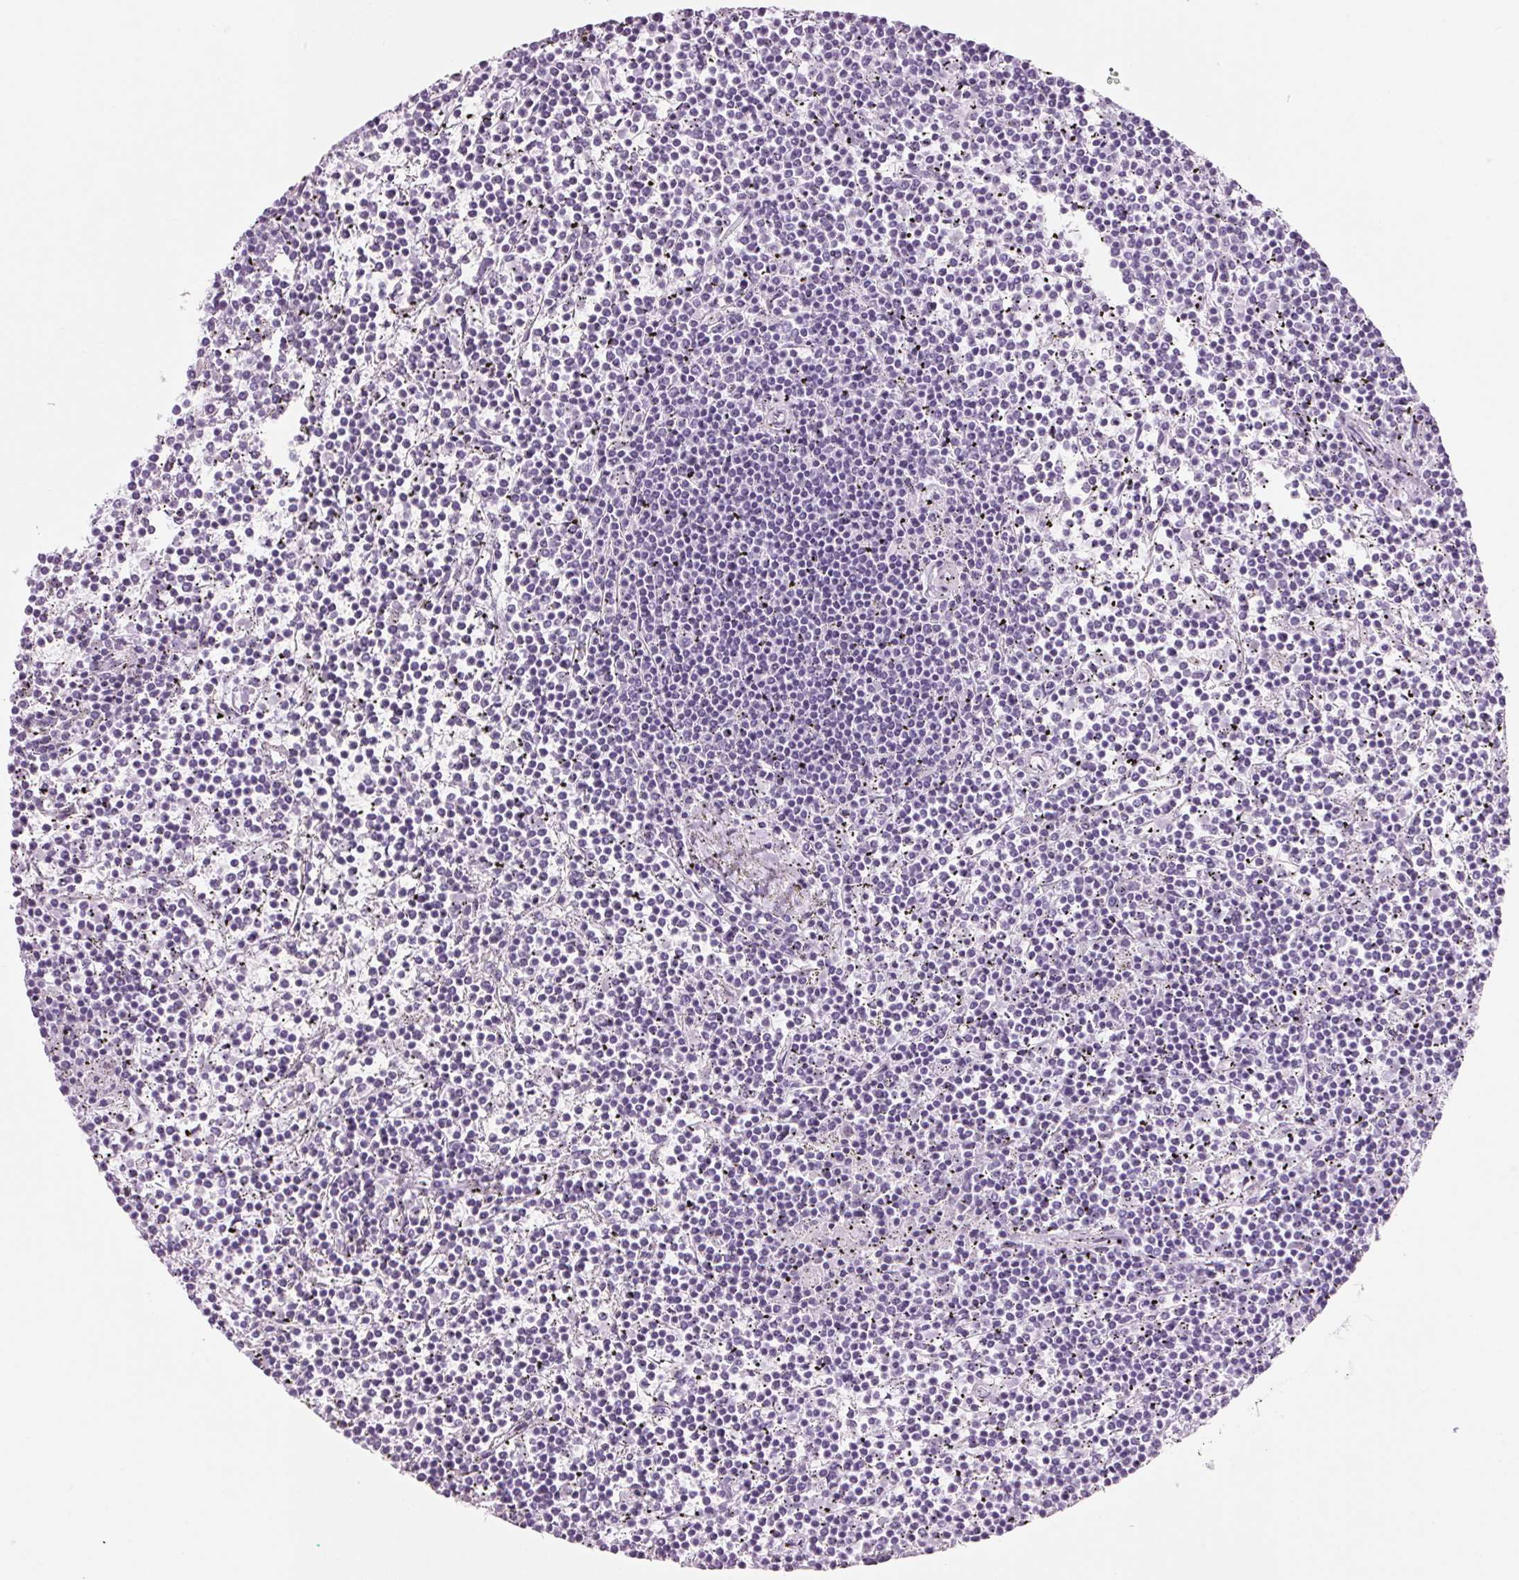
{"staining": {"intensity": "negative", "quantity": "none", "location": "none"}, "tissue": "lymphoma", "cell_type": "Tumor cells", "image_type": "cancer", "snomed": [{"axis": "morphology", "description": "Malignant lymphoma, non-Hodgkin's type, Low grade"}, {"axis": "topography", "description": "Spleen"}], "caption": "There is no significant positivity in tumor cells of low-grade malignant lymphoma, non-Hodgkin's type.", "gene": "PPP1R1A", "patient": {"sex": "female", "age": 19}}